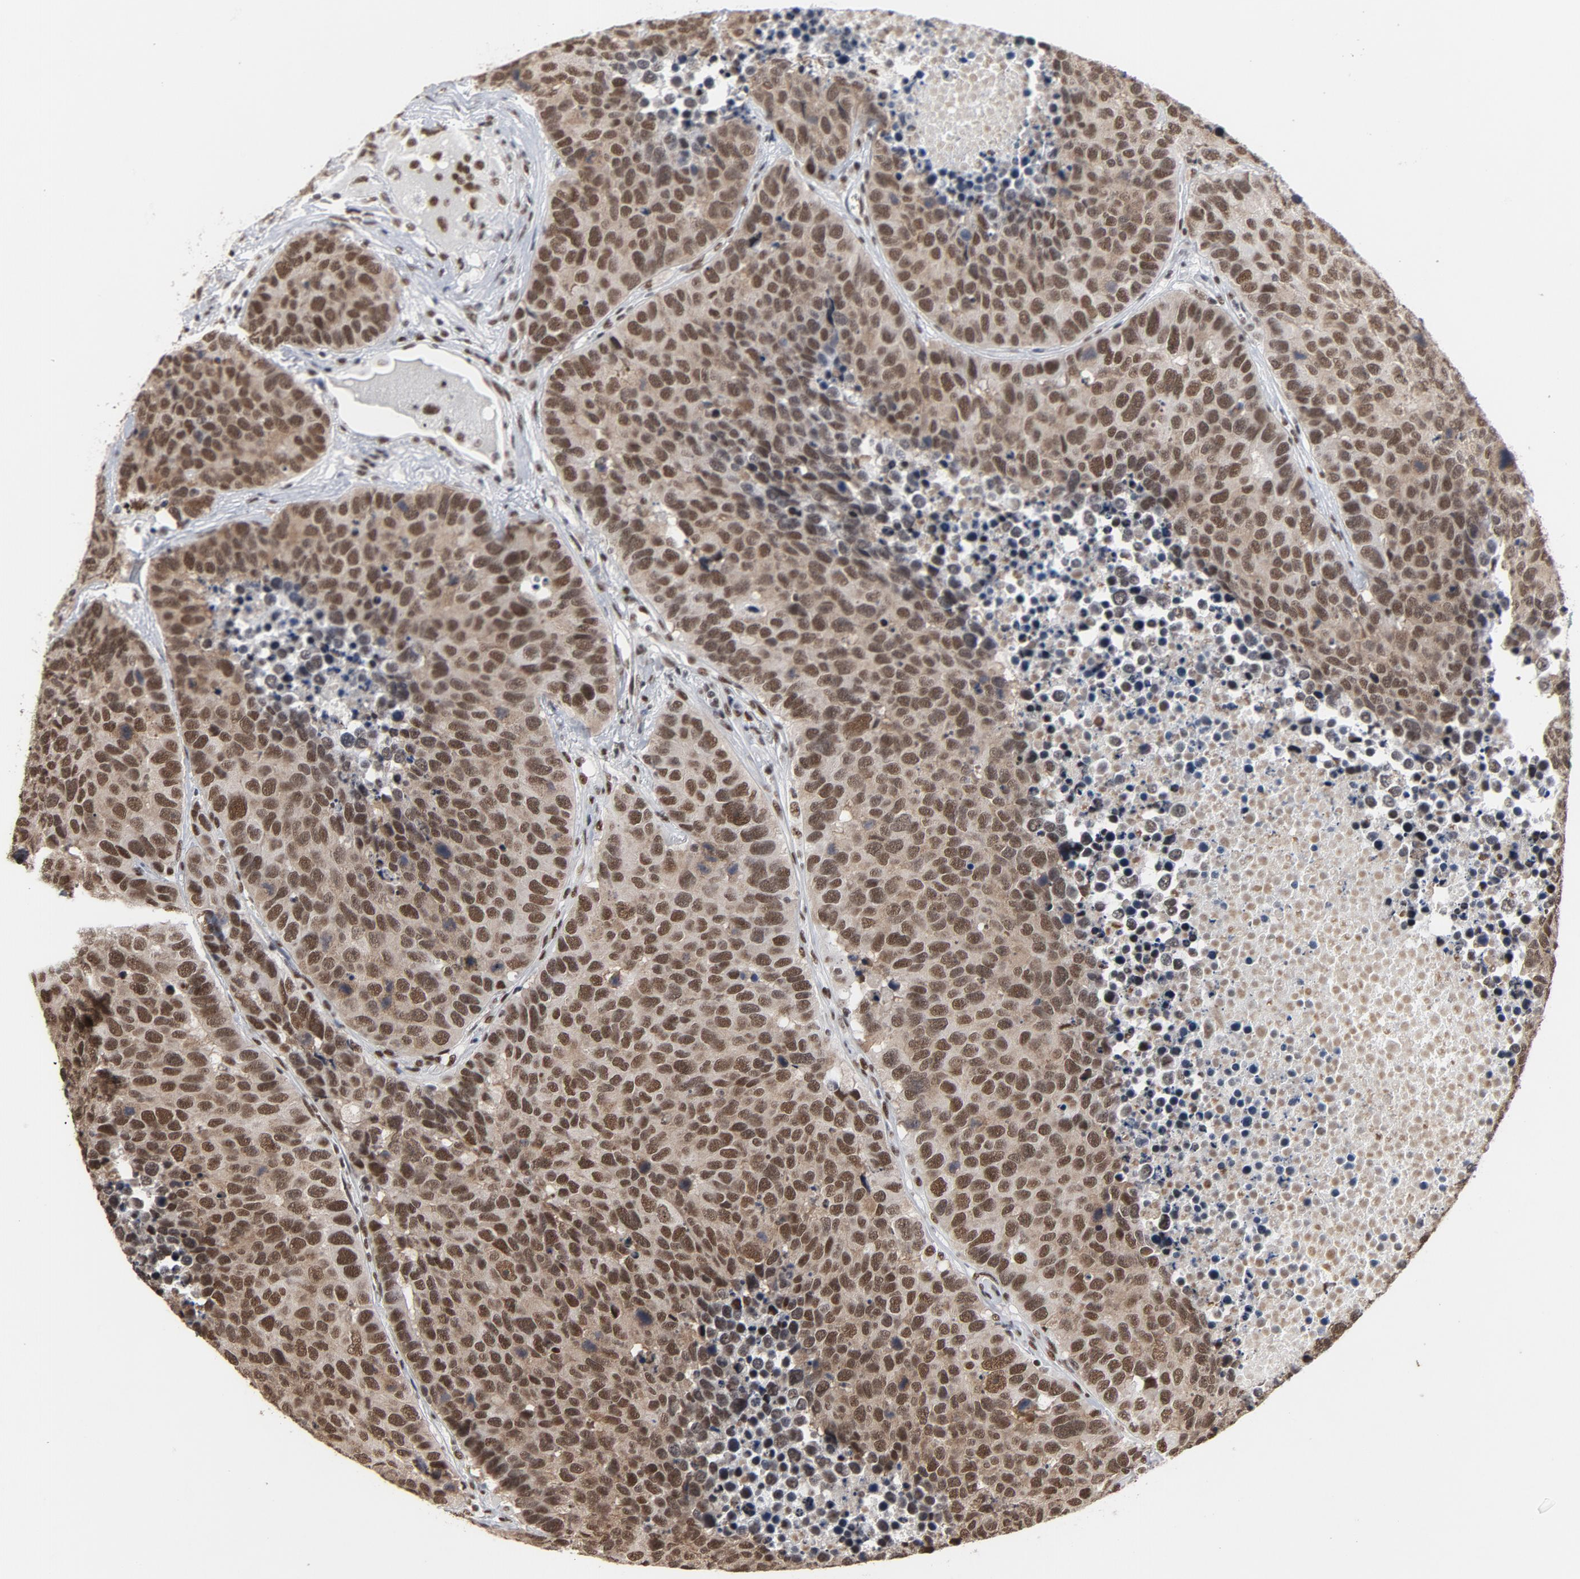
{"staining": {"intensity": "moderate", "quantity": ">75%", "location": "cytoplasmic/membranous,nuclear"}, "tissue": "carcinoid", "cell_type": "Tumor cells", "image_type": "cancer", "snomed": [{"axis": "morphology", "description": "Carcinoid, malignant, NOS"}, {"axis": "topography", "description": "Lung"}], "caption": "Carcinoid (malignant) stained for a protein (brown) demonstrates moderate cytoplasmic/membranous and nuclear positive expression in about >75% of tumor cells.", "gene": "MRE11", "patient": {"sex": "male", "age": 60}}